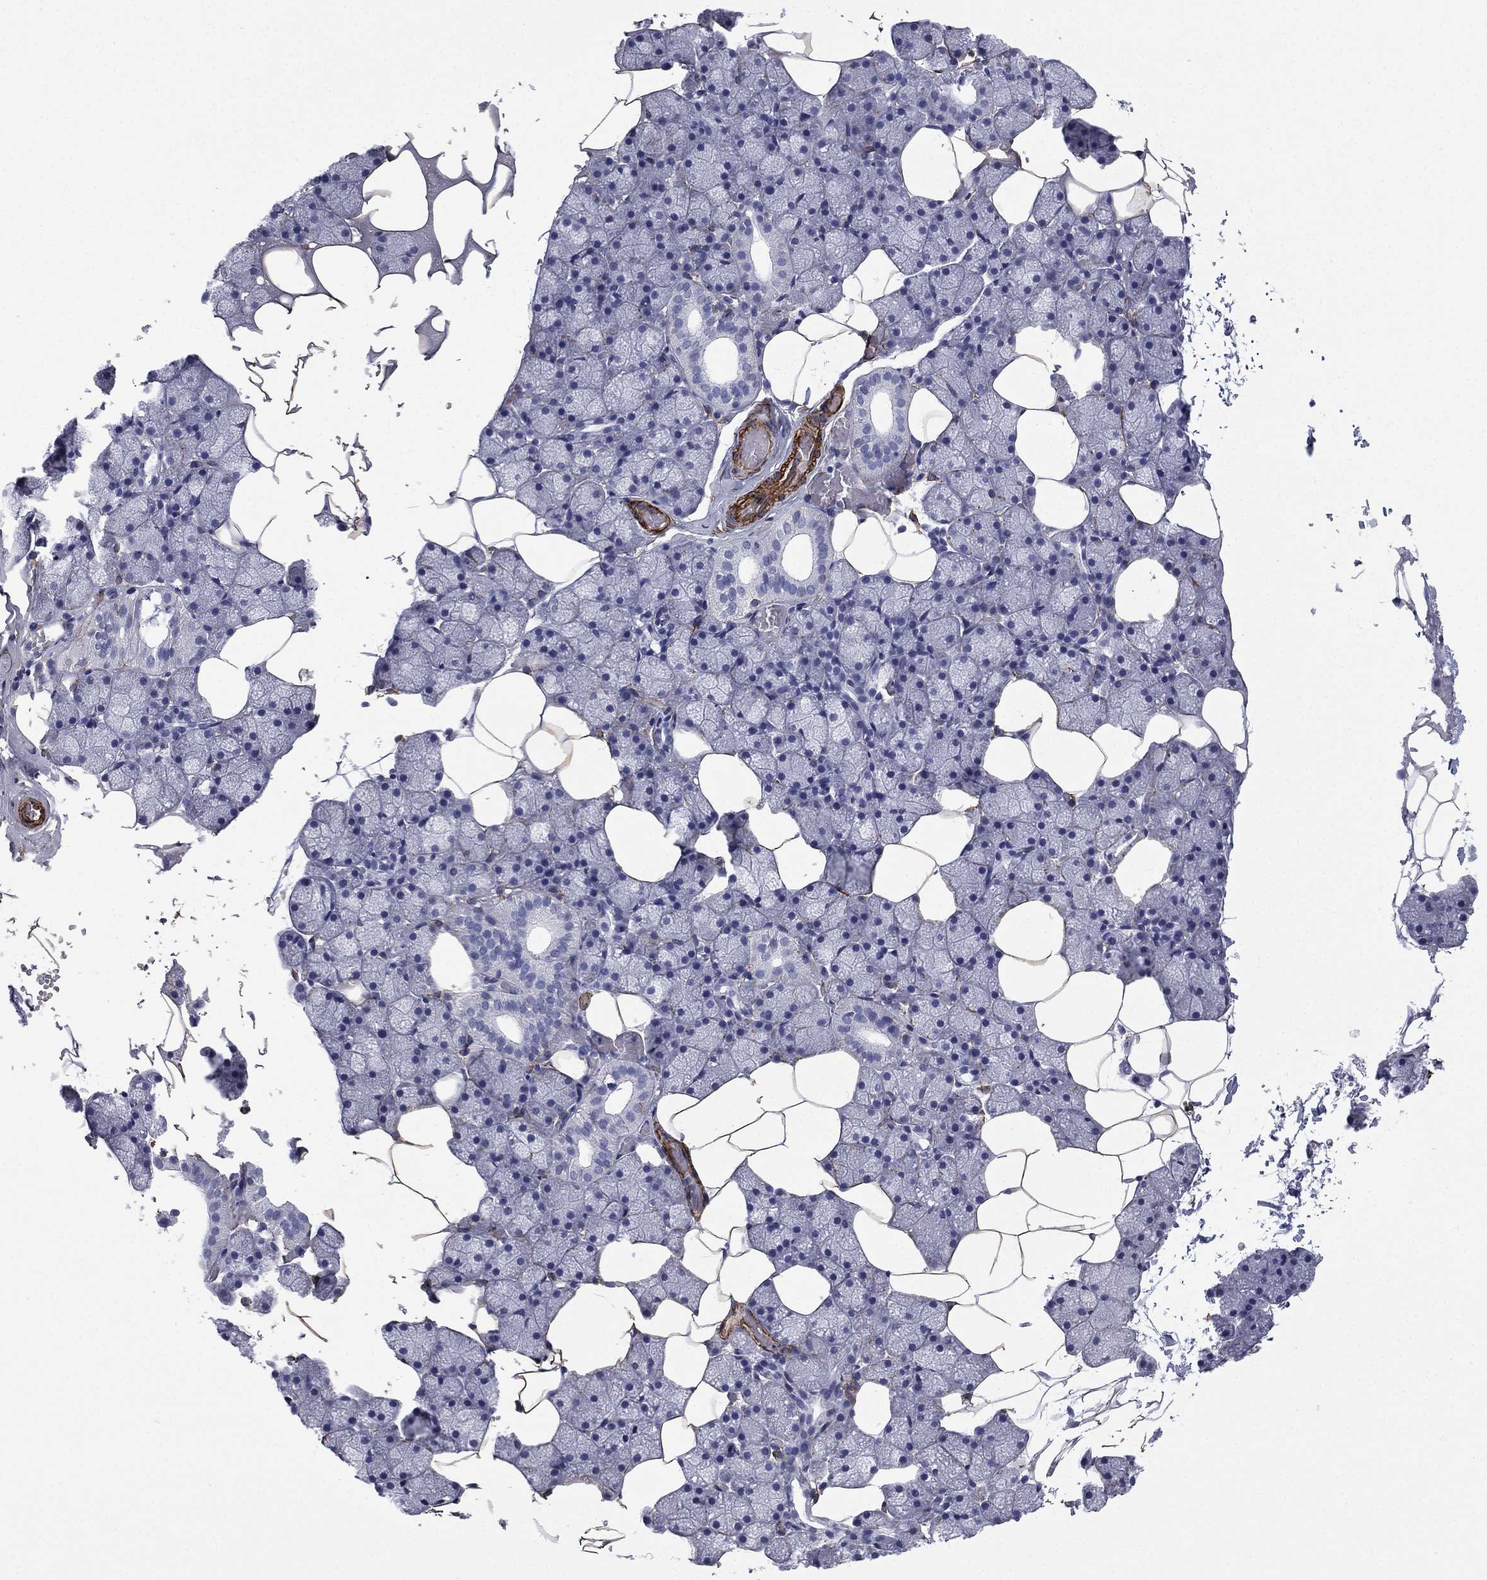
{"staining": {"intensity": "negative", "quantity": "none", "location": "none"}, "tissue": "salivary gland", "cell_type": "Glandular cells", "image_type": "normal", "snomed": [{"axis": "morphology", "description": "Normal tissue, NOS"}, {"axis": "topography", "description": "Salivary gland"}], "caption": "Immunohistochemical staining of unremarkable salivary gland exhibits no significant expression in glandular cells.", "gene": "CAVIN3", "patient": {"sex": "male", "age": 38}}